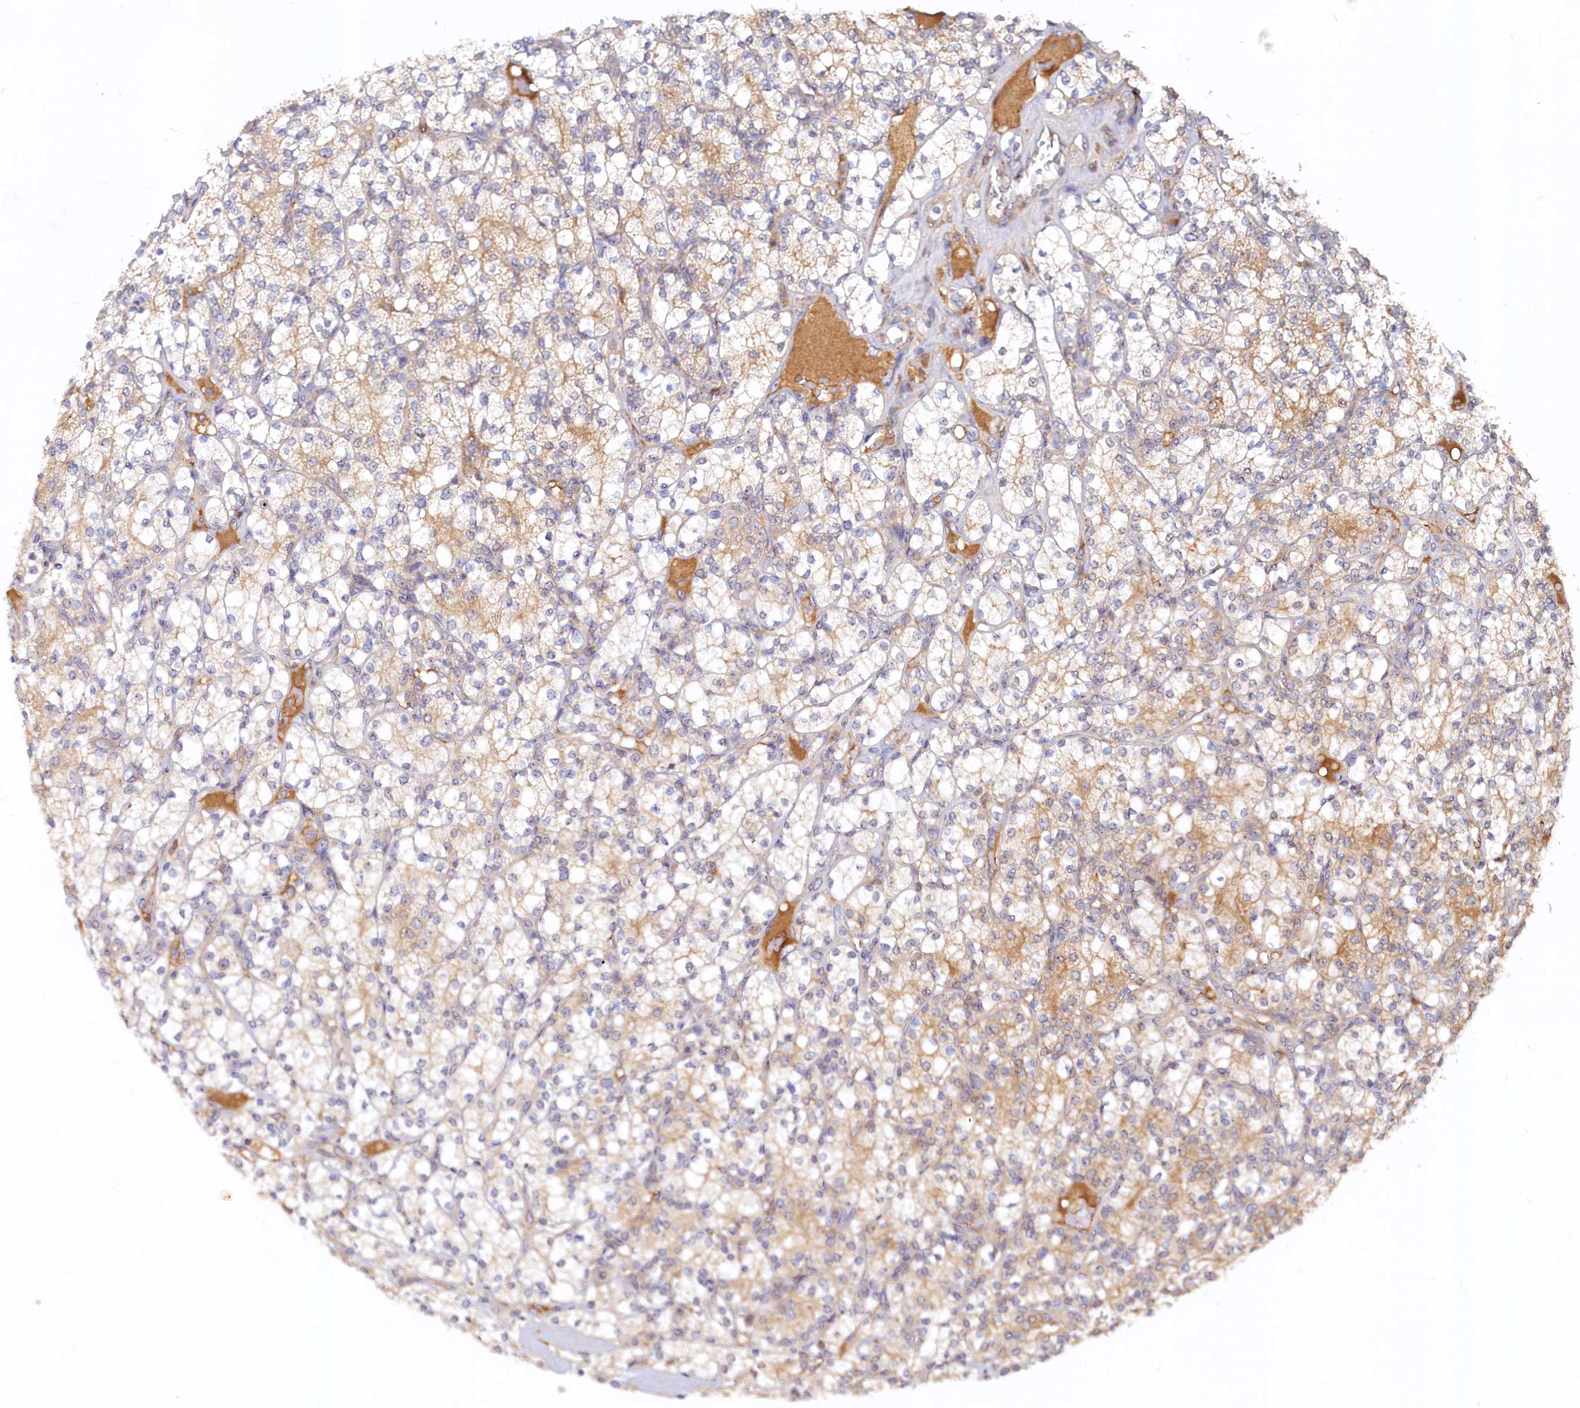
{"staining": {"intensity": "weak", "quantity": "25%-75%", "location": "cytoplasmic/membranous"}, "tissue": "renal cancer", "cell_type": "Tumor cells", "image_type": "cancer", "snomed": [{"axis": "morphology", "description": "Adenocarcinoma, NOS"}, {"axis": "topography", "description": "Kidney"}], "caption": "This is an image of IHC staining of renal cancer, which shows weak staining in the cytoplasmic/membranous of tumor cells.", "gene": "RGS7BP", "patient": {"sex": "male", "age": 77}}